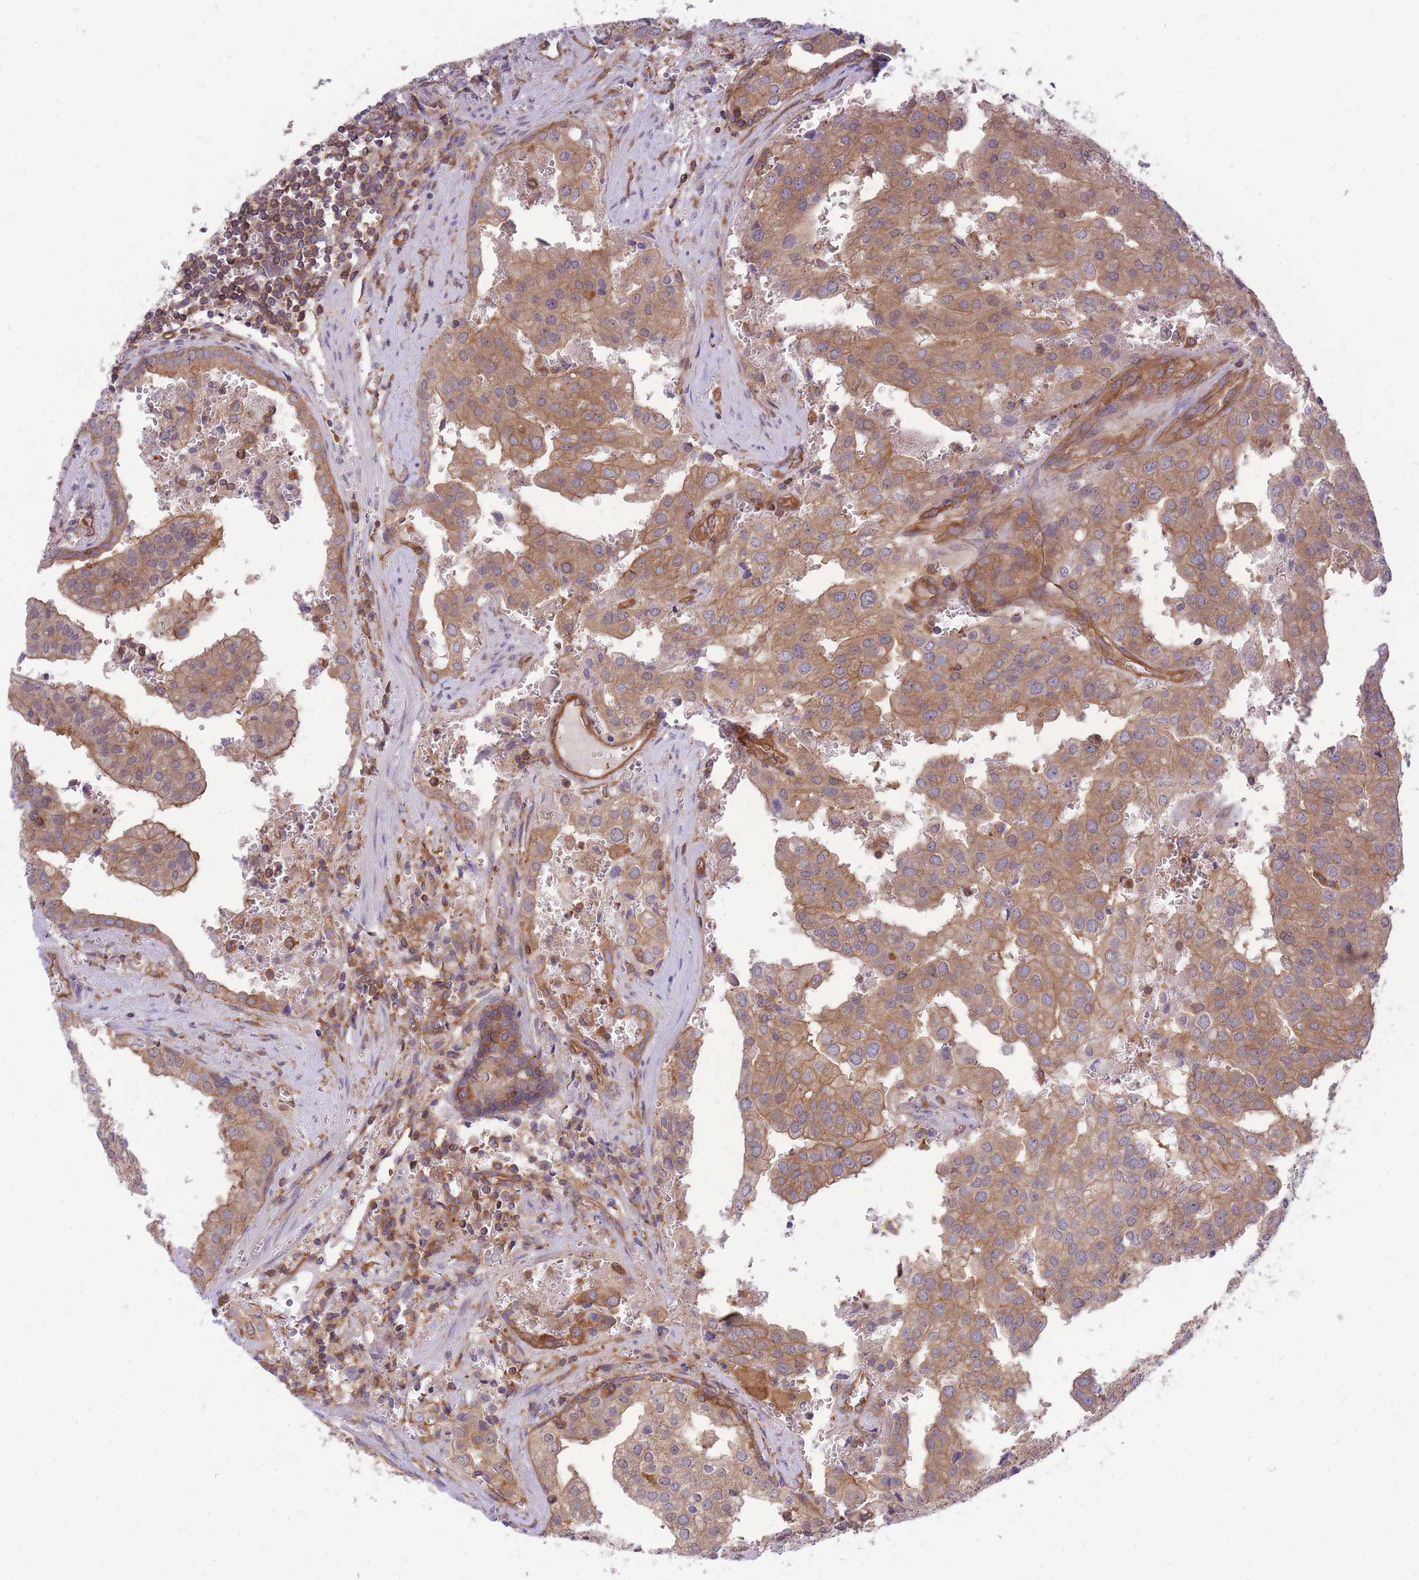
{"staining": {"intensity": "moderate", "quantity": ">75%", "location": "cytoplasmic/membranous"}, "tissue": "prostate cancer", "cell_type": "Tumor cells", "image_type": "cancer", "snomed": [{"axis": "morphology", "description": "Adenocarcinoma, High grade"}, {"axis": "topography", "description": "Prostate"}], "caption": "Tumor cells reveal medium levels of moderate cytoplasmic/membranous staining in approximately >75% of cells in prostate cancer.", "gene": "GGA1", "patient": {"sex": "male", "age": 68}}